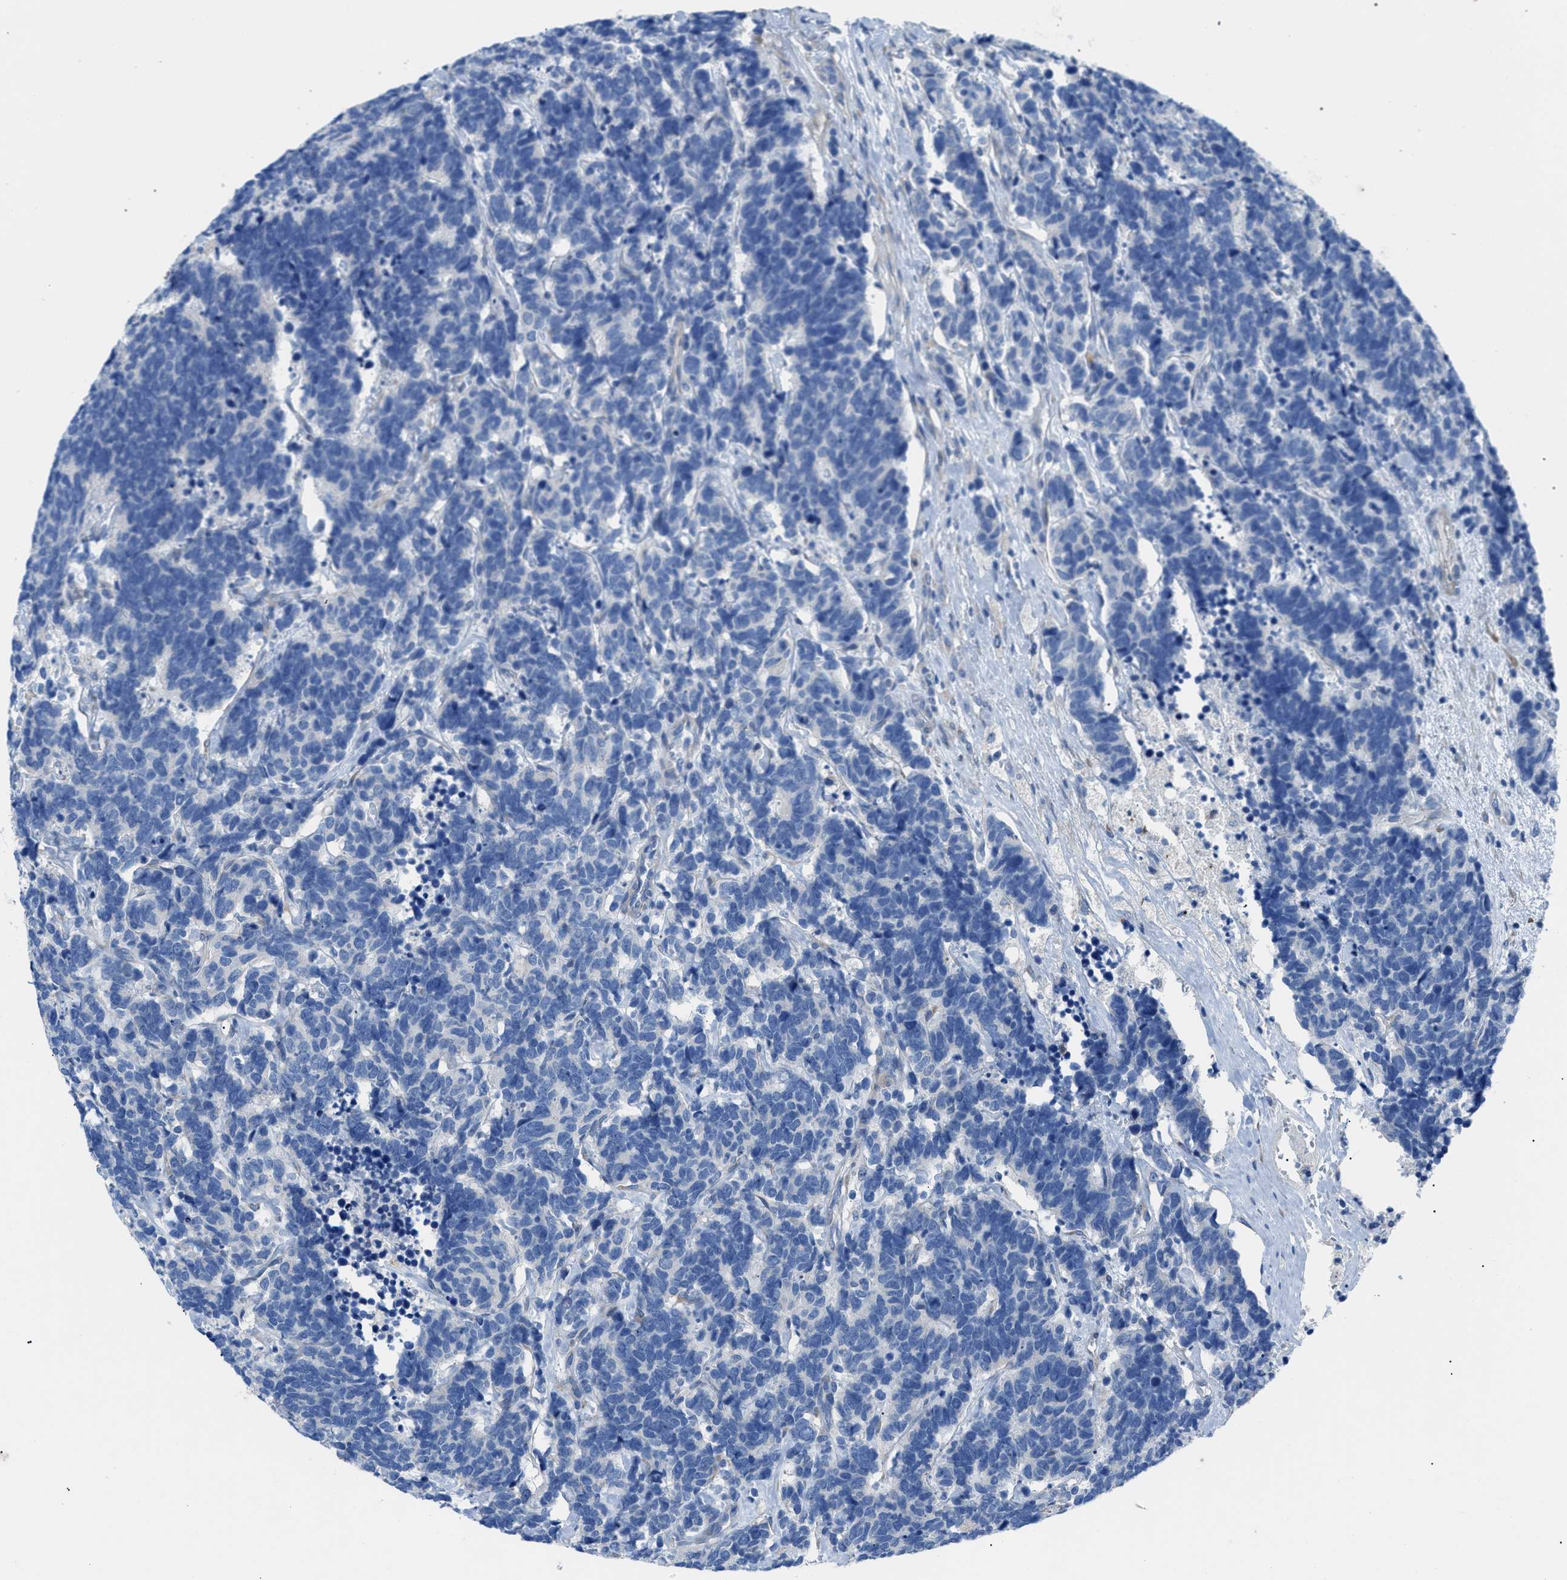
{"staining": {"intensity": "negative", "quantity": "none", "location": "none"}, "tissue": "carcinoid", "cell_type": "Tumor cells", "image_type": "cancer", "snomed": [{"axis": "morphology", "description": "Carcinoma, NOS"}, {"axis": "morphology", "description": "Carcinoid, malignant, NOS"}, {"axis": "topography", "description": "Urinary bladder"}], "caption": "Histopathology image shows no significant protein staining in tumor cells of carcinoma.", "gene": "ITPR1", "patient": {"sex": "male", "age": 57}}